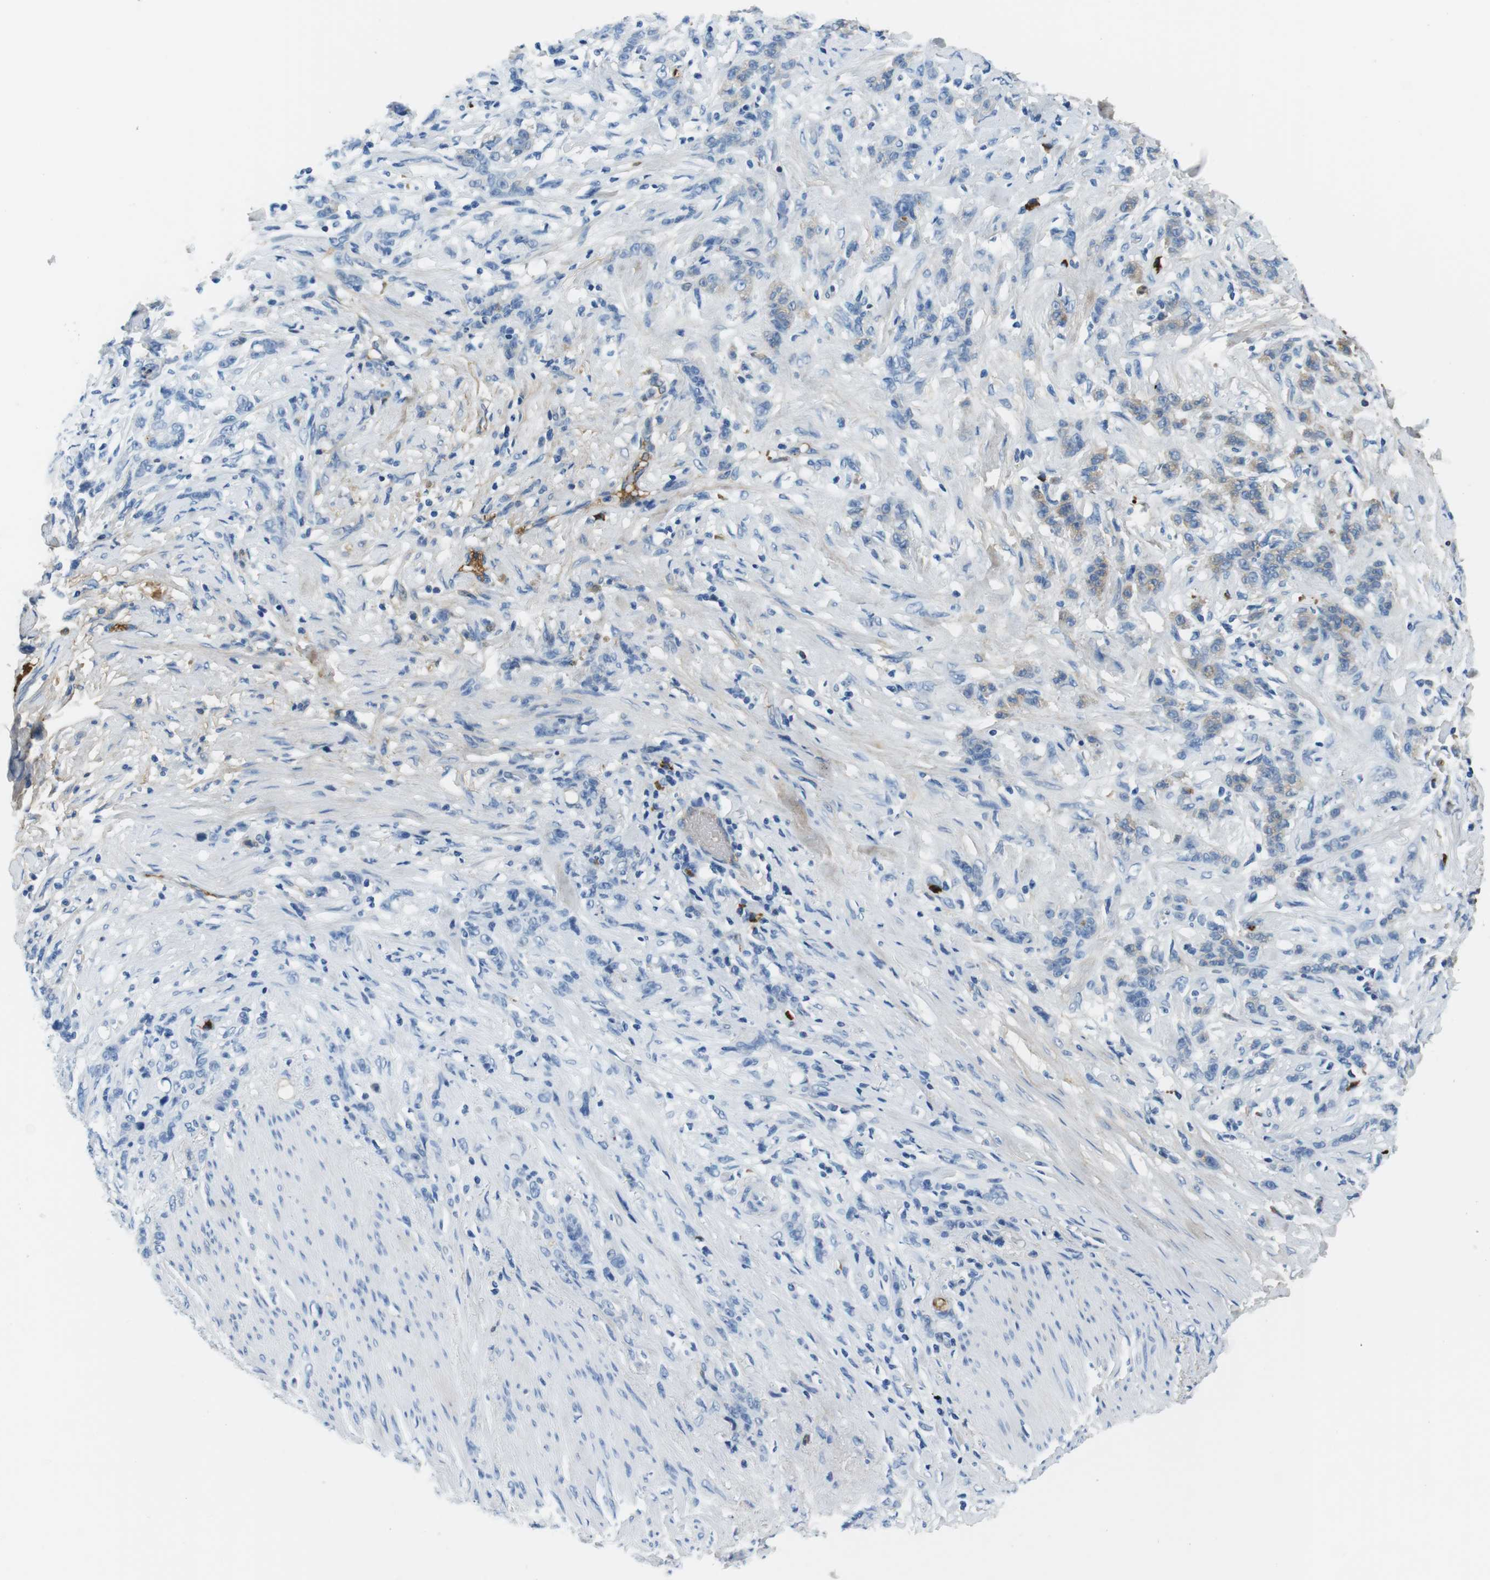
{"staining": {"intensity": "weak", "quantity": "<25%", "location": "cytoplasmic/membranous"}, "tissue": "stomach cancer", "cell_type": "Tumor cells", "image_type": "cancer", "snomed": [{"axis": "morphology", "description": "Adenocarcinoma, NOS"}, {"axis": "topography", "description": "Stomach, lower"}], "caption": "This is an immunohistochemistry histopathology image of stomach cancer (adenocarcinoma). There is no positivity in tumor cells.", "gene": "IGKC", "patient": {"sex": "male", "age": 88}}